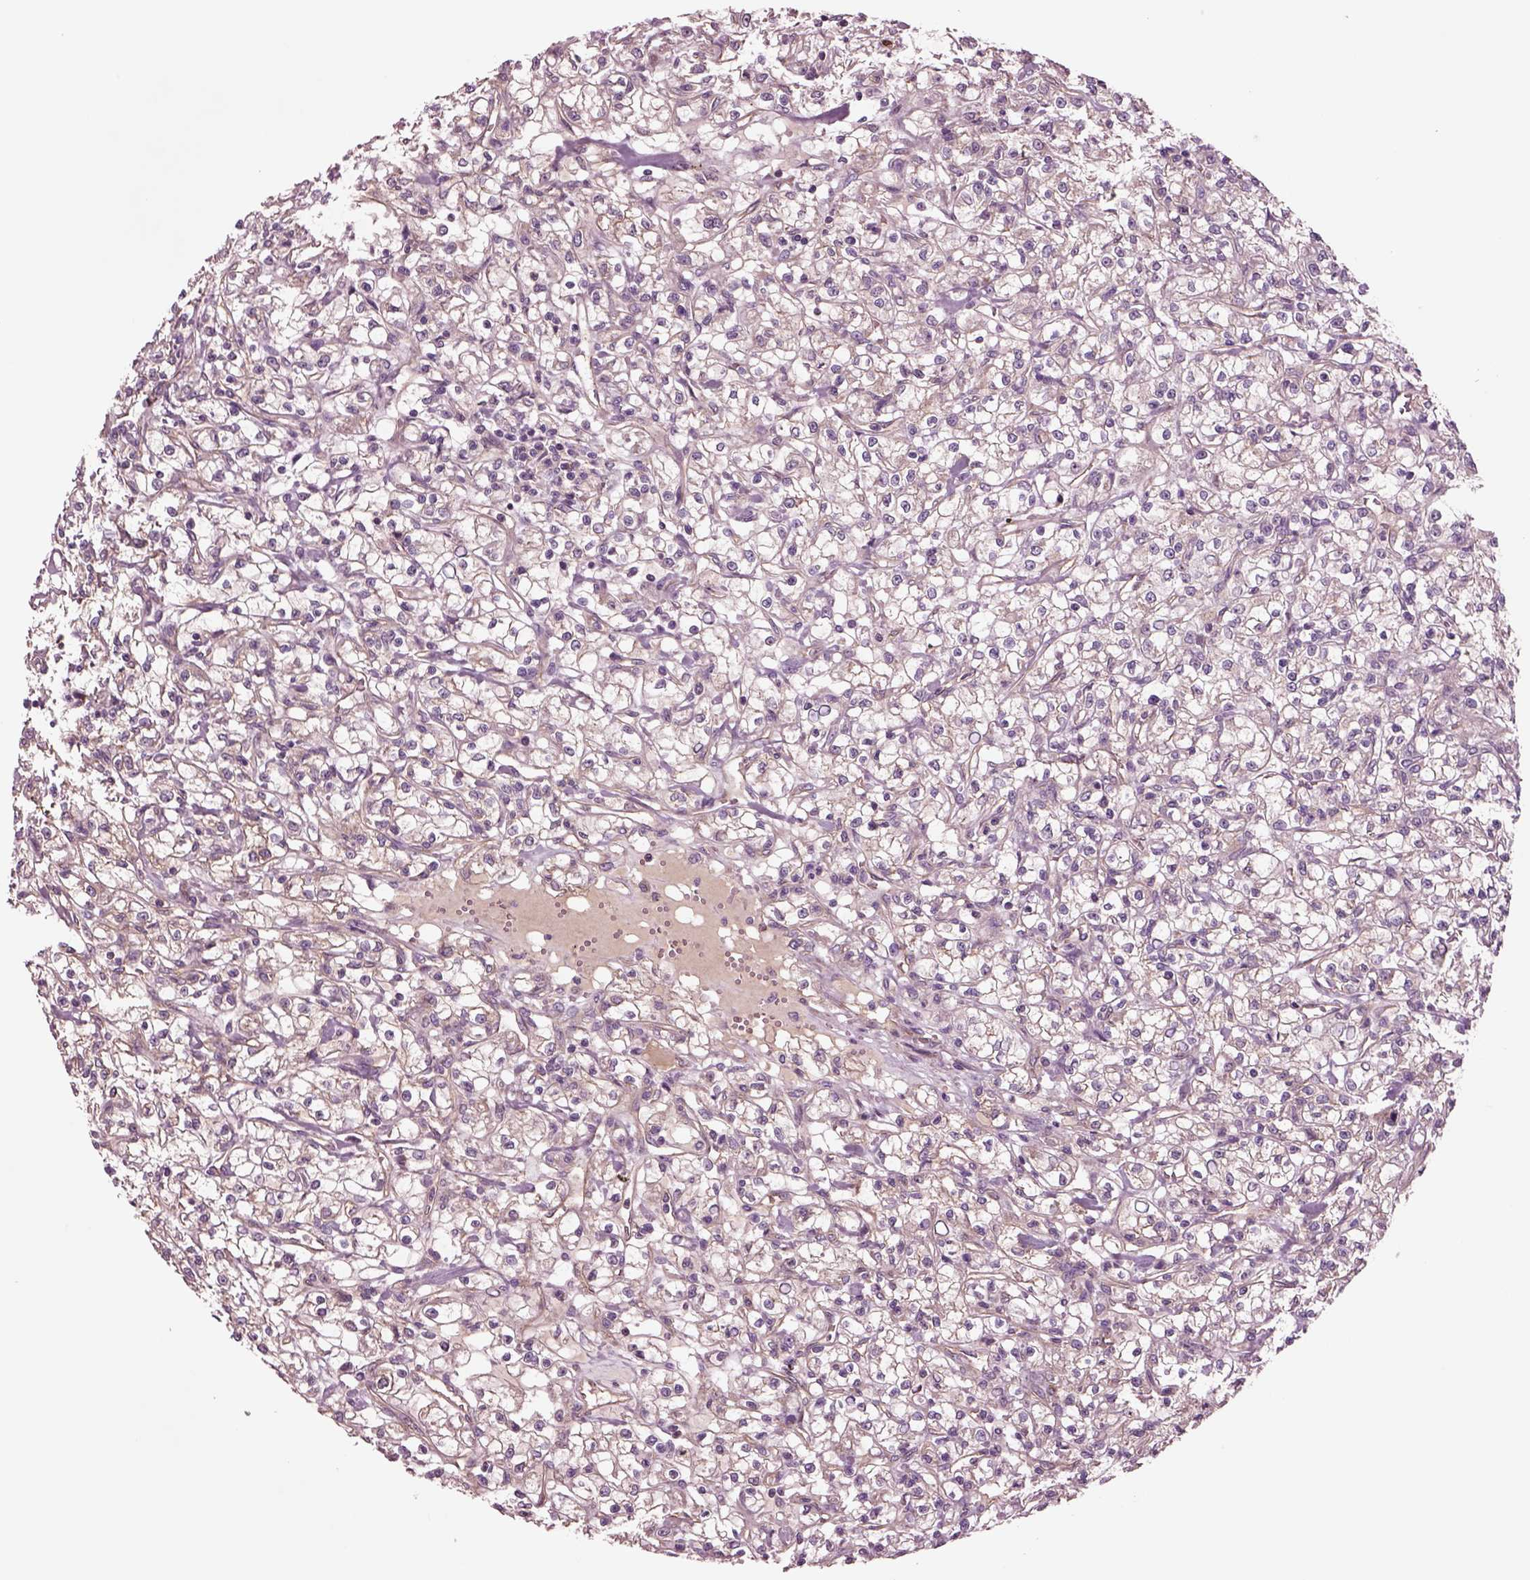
{"staining": {"intensity": "negative", "quantity": "none", "location": "none"}, "tissue": "renal cancer", "cell_type": "Tumor cells", "image_type": "cancer", "snomed": [{"axis": "morphology", "description": "Adenocarcinoma, NOS"}, {"axis": "topography", "description": "Kidney"}], "caption": "High magnification brightfield microscopy of adenocarcinoma (renal) stained with DAB (3,3'-diaminobenzidine) (brown) and counterstained with hematoxylin (blue): tumor cells show no significant staining.", "gene": "HTR1B", "patient": {"sex": "female", "age": 59}}